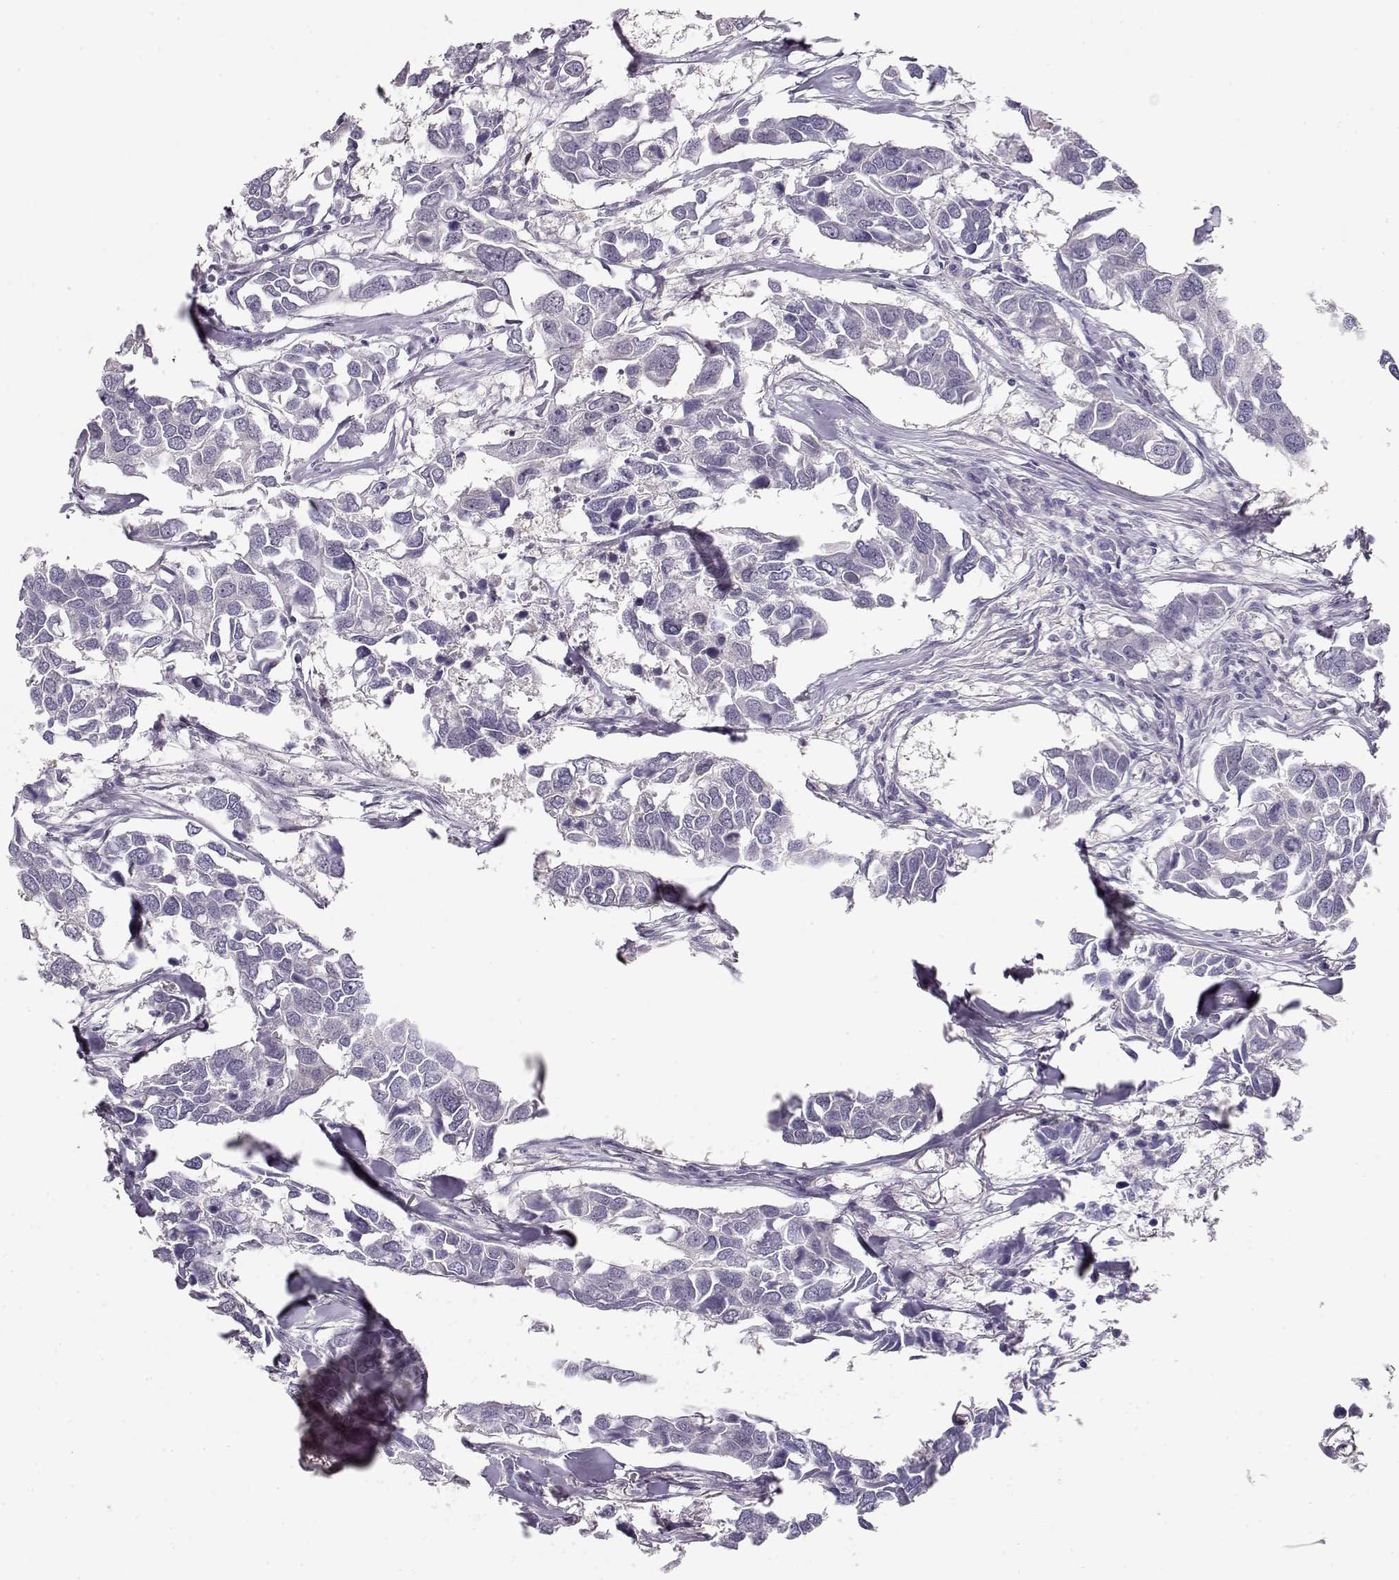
{"staining": {"intensity": "negative", "quantity": "none", "location": "none"}, "tissue": "breast cancer", "cell_type": "Tumor cells", "image_type": "cancer", "snomed": [{"axis": "morphology", "description": "Duct carcinoma"}, {"axis": "topography", "description": "Breast"}], "caption": "Breast intraductal carcinoma was stained to show a protein in brown. There is no significant staining in tumor cells.", "gene": "TEPP", "patient": {"sex": "female", "age": 83}}